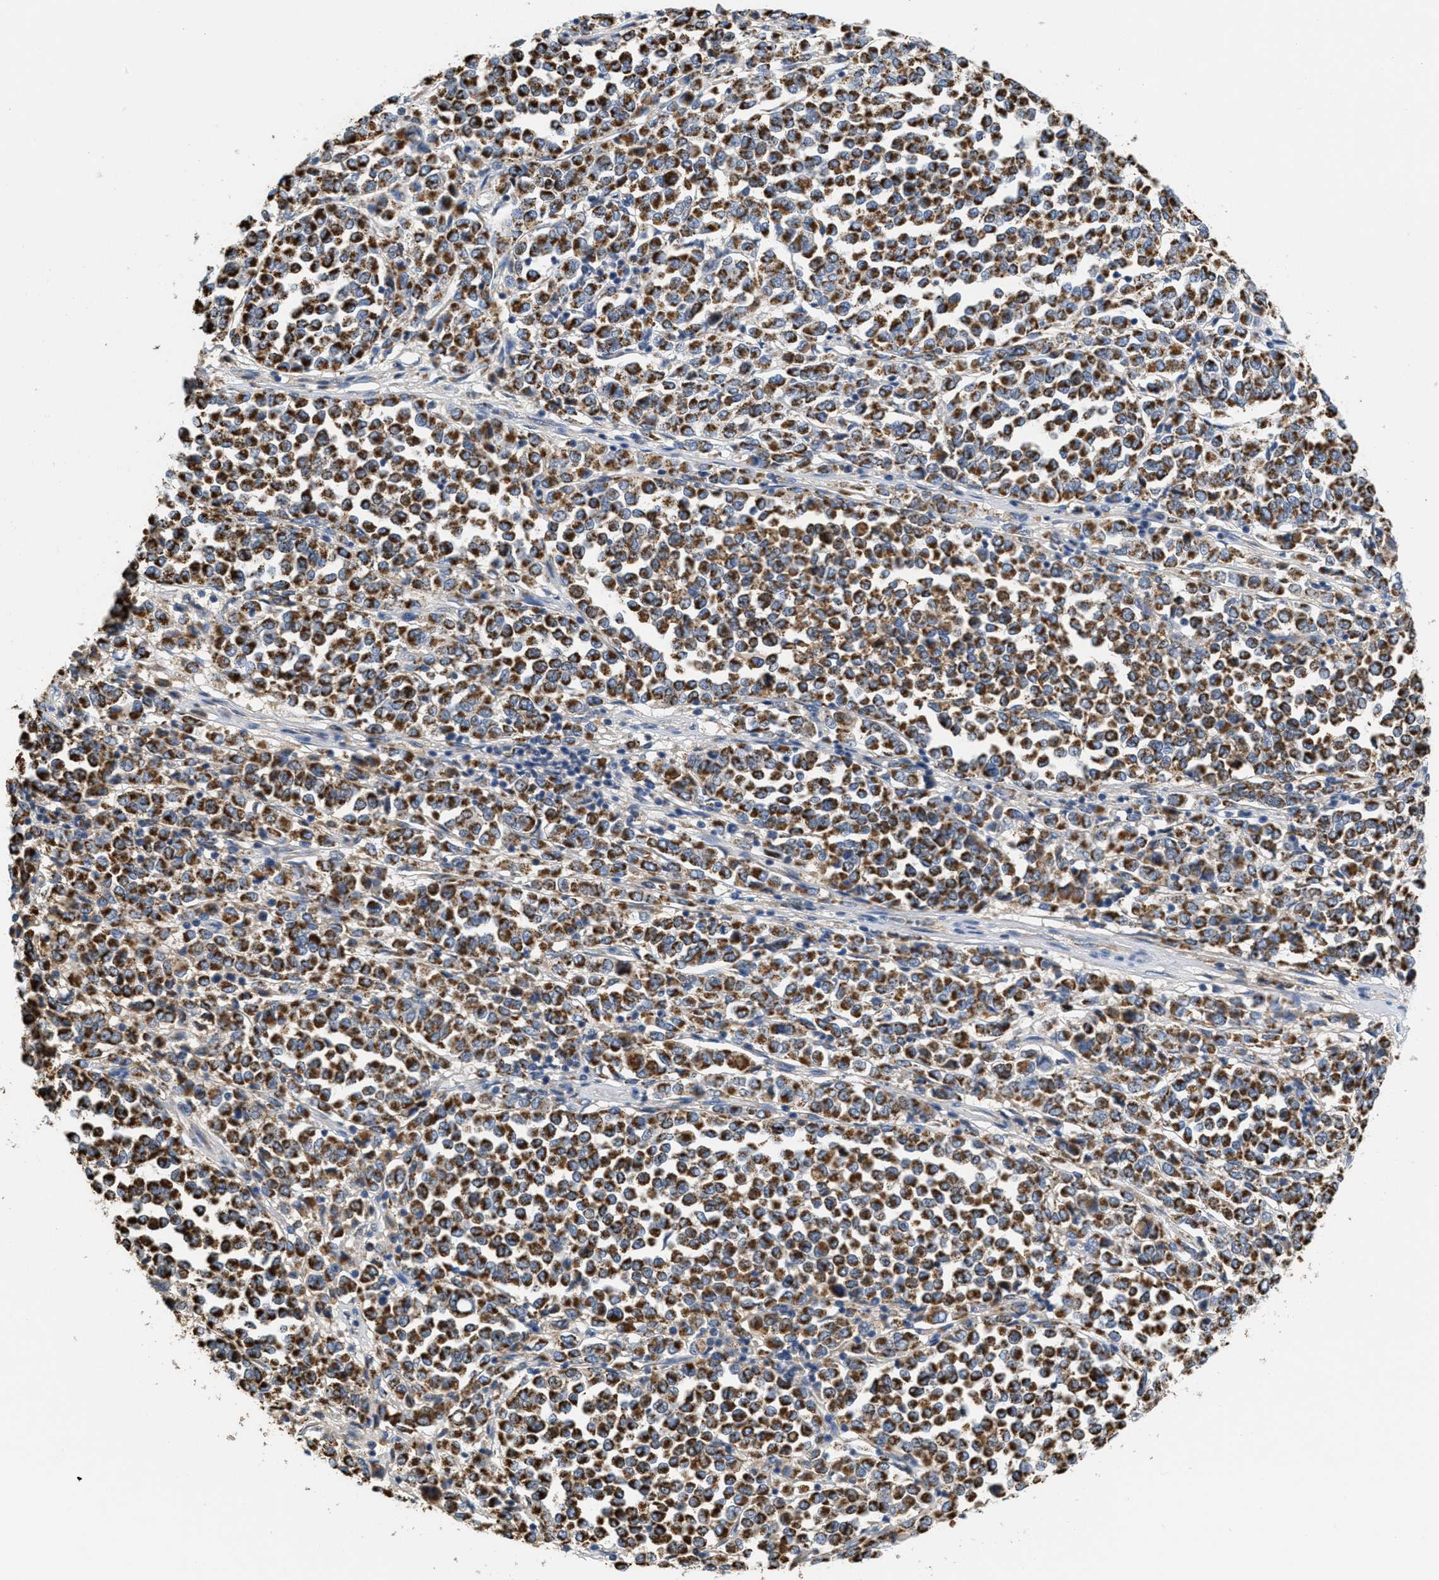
{"staining": {"intensity": "moderate", "quantity": ">75%", "location": "cytoplasmic/membranous"}, "tissue": "melanoma", "cell_type": "Tumor cells", "image_type": "cancer", "snomed": [{"axis": "morphology", "description": "Malignant melanoma, Metastatic site"}, {"axis": "topography", "description": "Pancreas"}], "caption": "A brown stain highlights moderate cytoplasmic/membranous staining of a protein in human malignant melanoma (metastatic site) tumor cells.", "gene": "KCNJ5", "patient": {"sex": "female", "age": 30}}